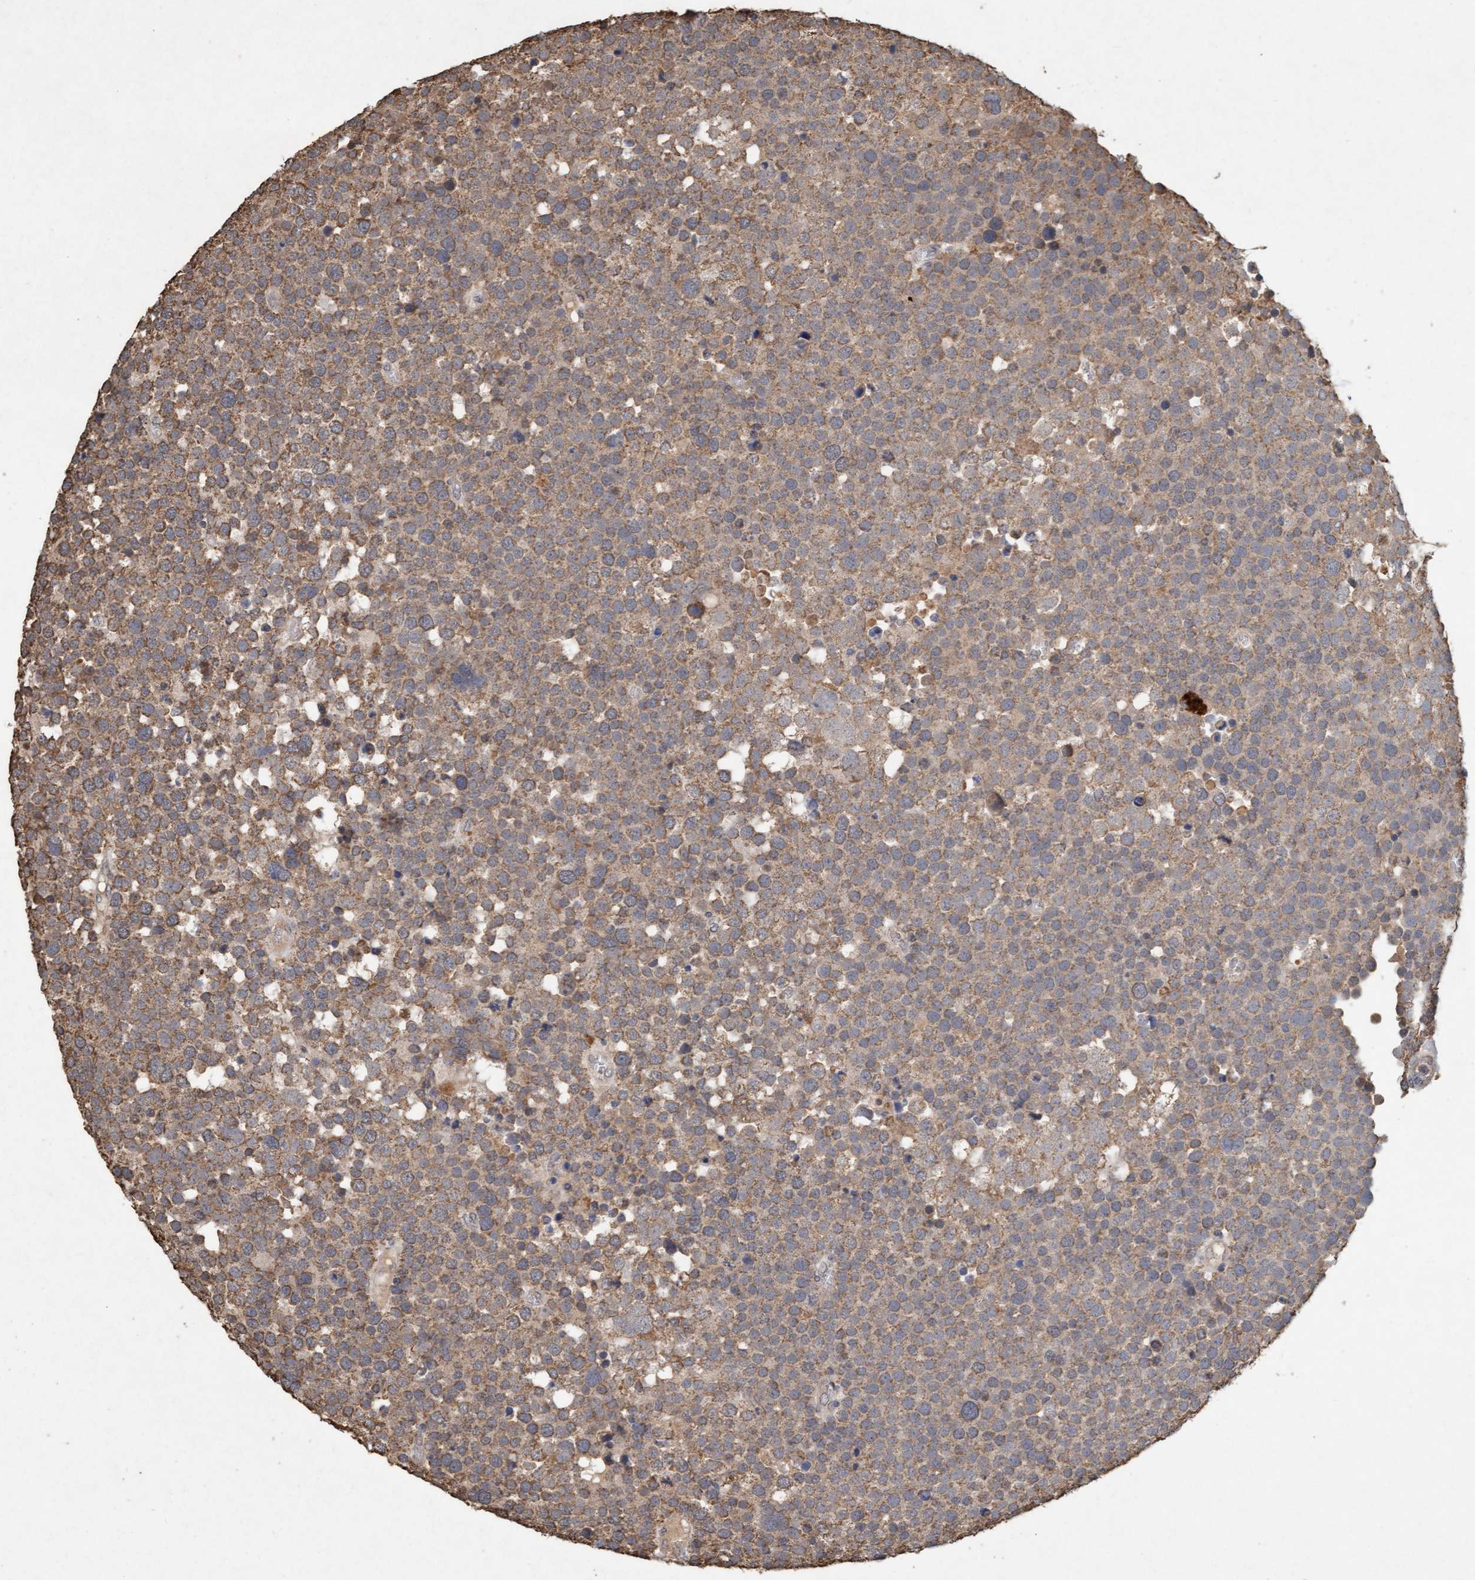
{"staining": {"intensity": "weak", "quantity": ">75%", "location": "cytoplasmic/membranous"}, "tissue": "testis cancer", "cell_type": "Tumor cells", "image_type": "cancer", "snomed": [{"axis": "morphology", "description": "Seminoma, NOS"}, {"axis": "topography", "description": "Testis"}], "caption": "Protein expression analysis of testis cancer shows weak cytoplasmic/membranous expression in approximately >75% of tumor cells. (DAB IHC with brightfield microscopy, high magnification).", "gene": "VSIG8", "patient": {"sex": "male", "age": 71}}